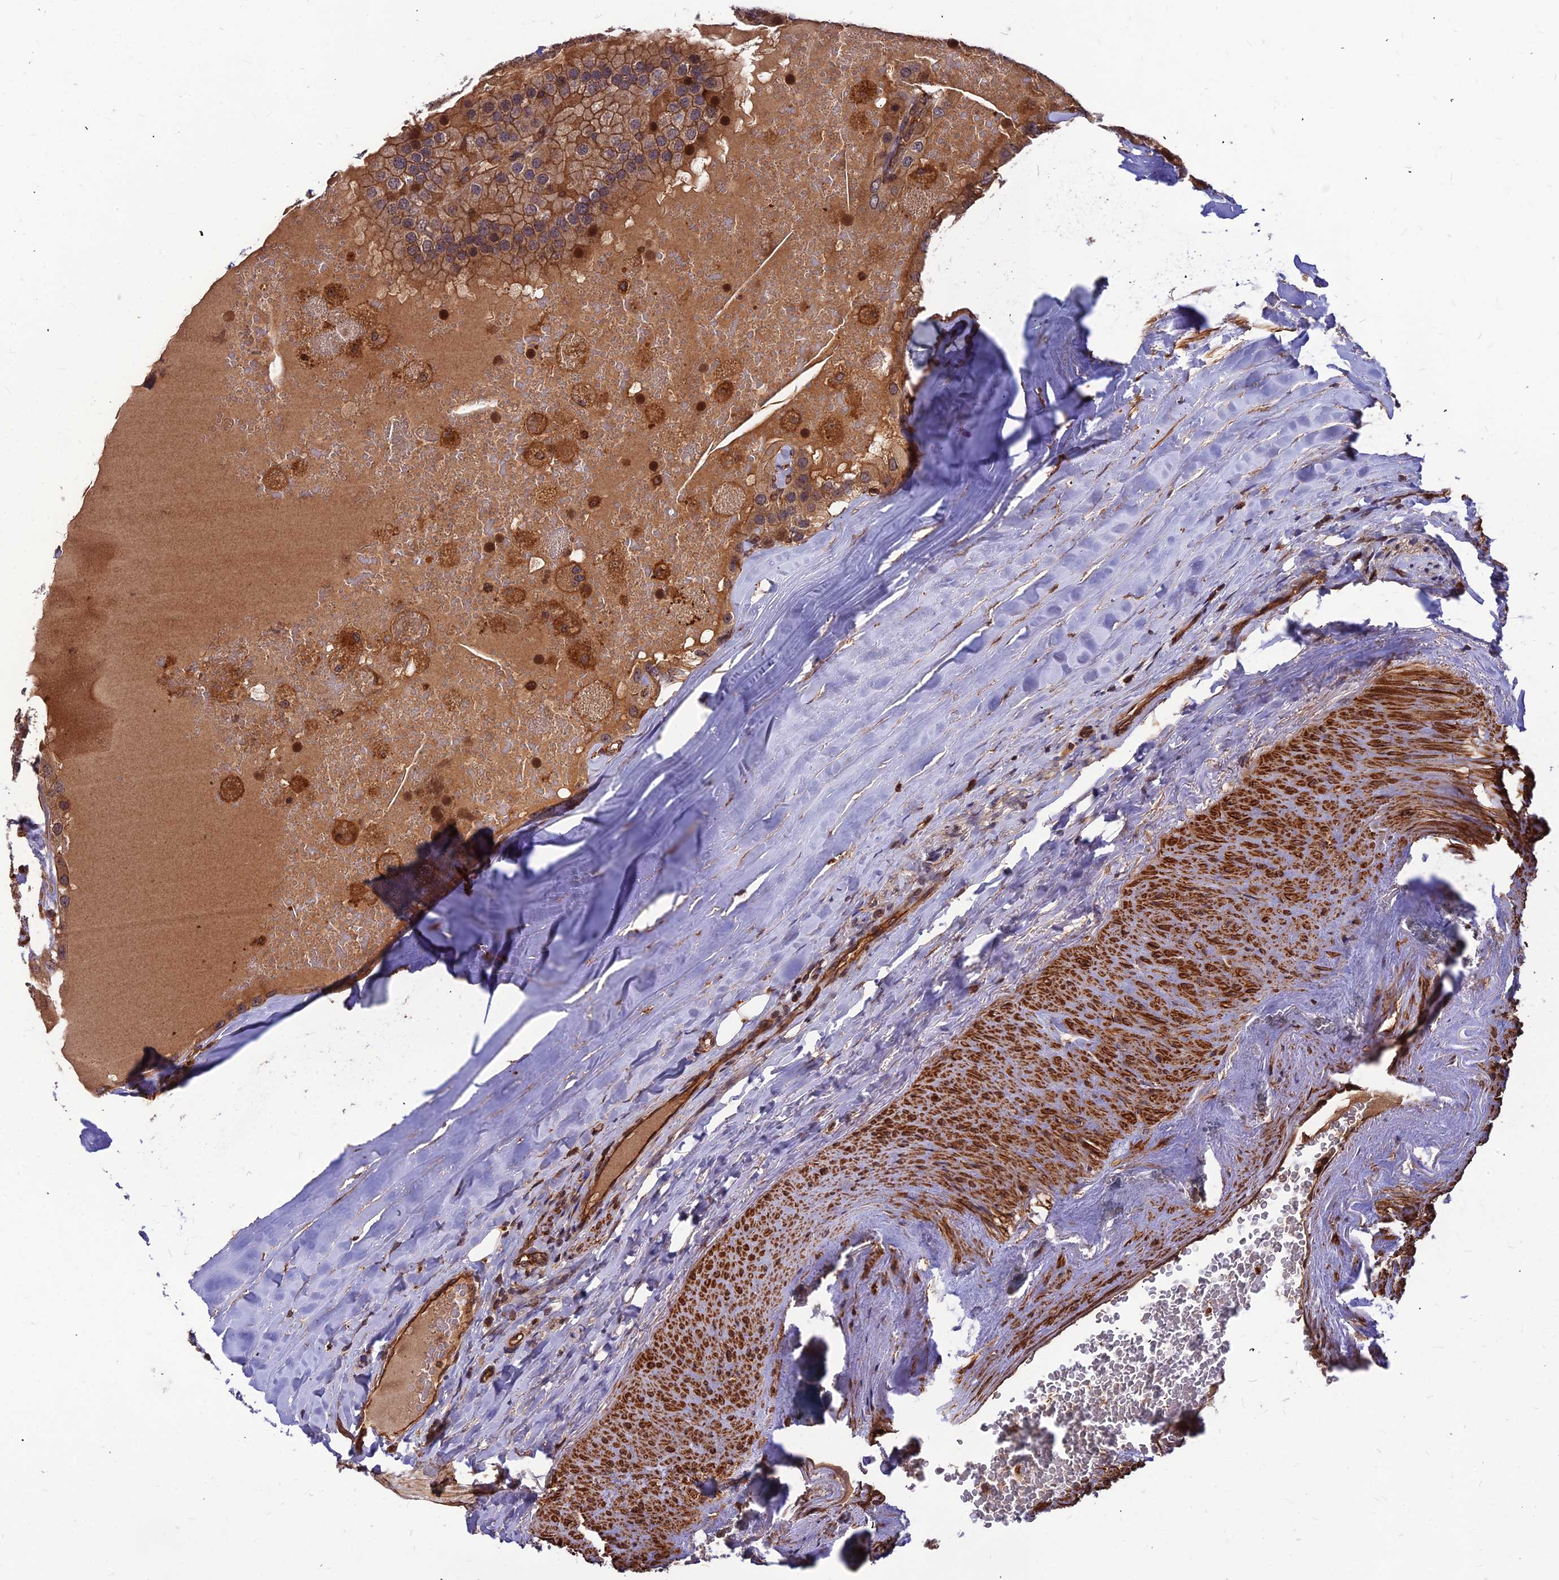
{"staining": {"intensity": "moderate", "quantity": ">75%", "location": "cytoplasmic/membranous"}, "tissue": "parathyroid gland", "cell_type": "Glandular cells", "image_type": "normal", "snomed": [{"axis": "morphology", "description": "Normal tissue, NOS"}, {"axis": "morphology", "description": "Adenoma, NOS"}, {"axis": "topography", "description": "Parathyroid gland"}], "caption": "Human parathyroid gland stained with a brown dye shows moderate cytoplasmic/membranous positive positivity in about >75% of glandular cells.", "gene": "ZNF467", "patient": {"sex": "female", "age": 86}}